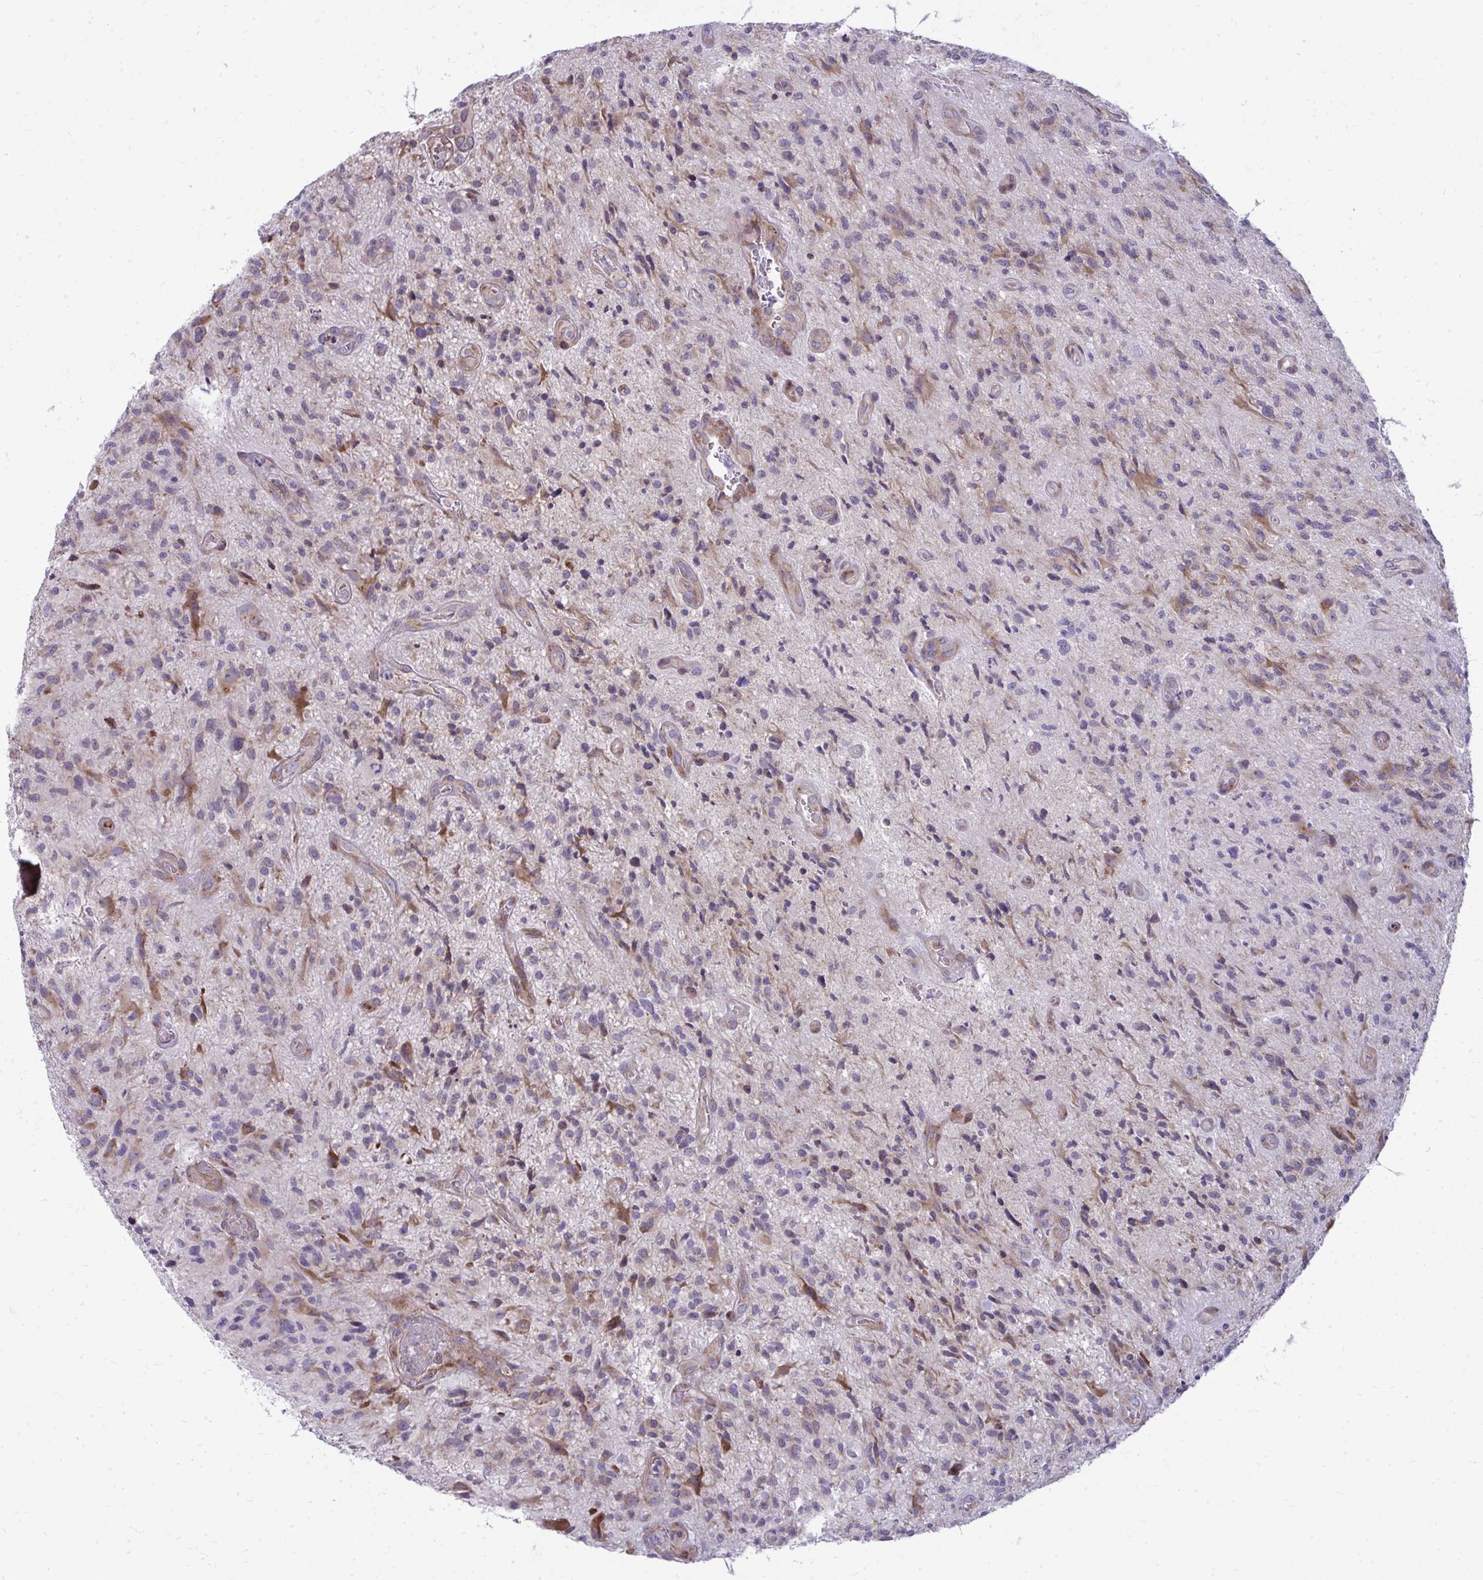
{"staining": {"intensity": "weak", "quantity": "25%-75%", "location": "cytoplasmic/membranous"}, "tissue": "glioma", "cell_type": "Tumor cells", "image_type": "cancer", "snomed": [{"axis": "morphology", "description": "Glioma, malignant, High grade"}, {"axis": "topography", "description": "Brain"}], "caption": "Tumor cells reveal low levels of weak cytoplasmic/membranous expression in approximately 25%-75% of cells in malignant glioma (high-grade). The protein is stained brown, and the nuclei are stained in blue (DAB IHC with brightfield microscopy, high magnification).", "gene": "GFPT2", "patient": {"sex": "male", "age": 67}}